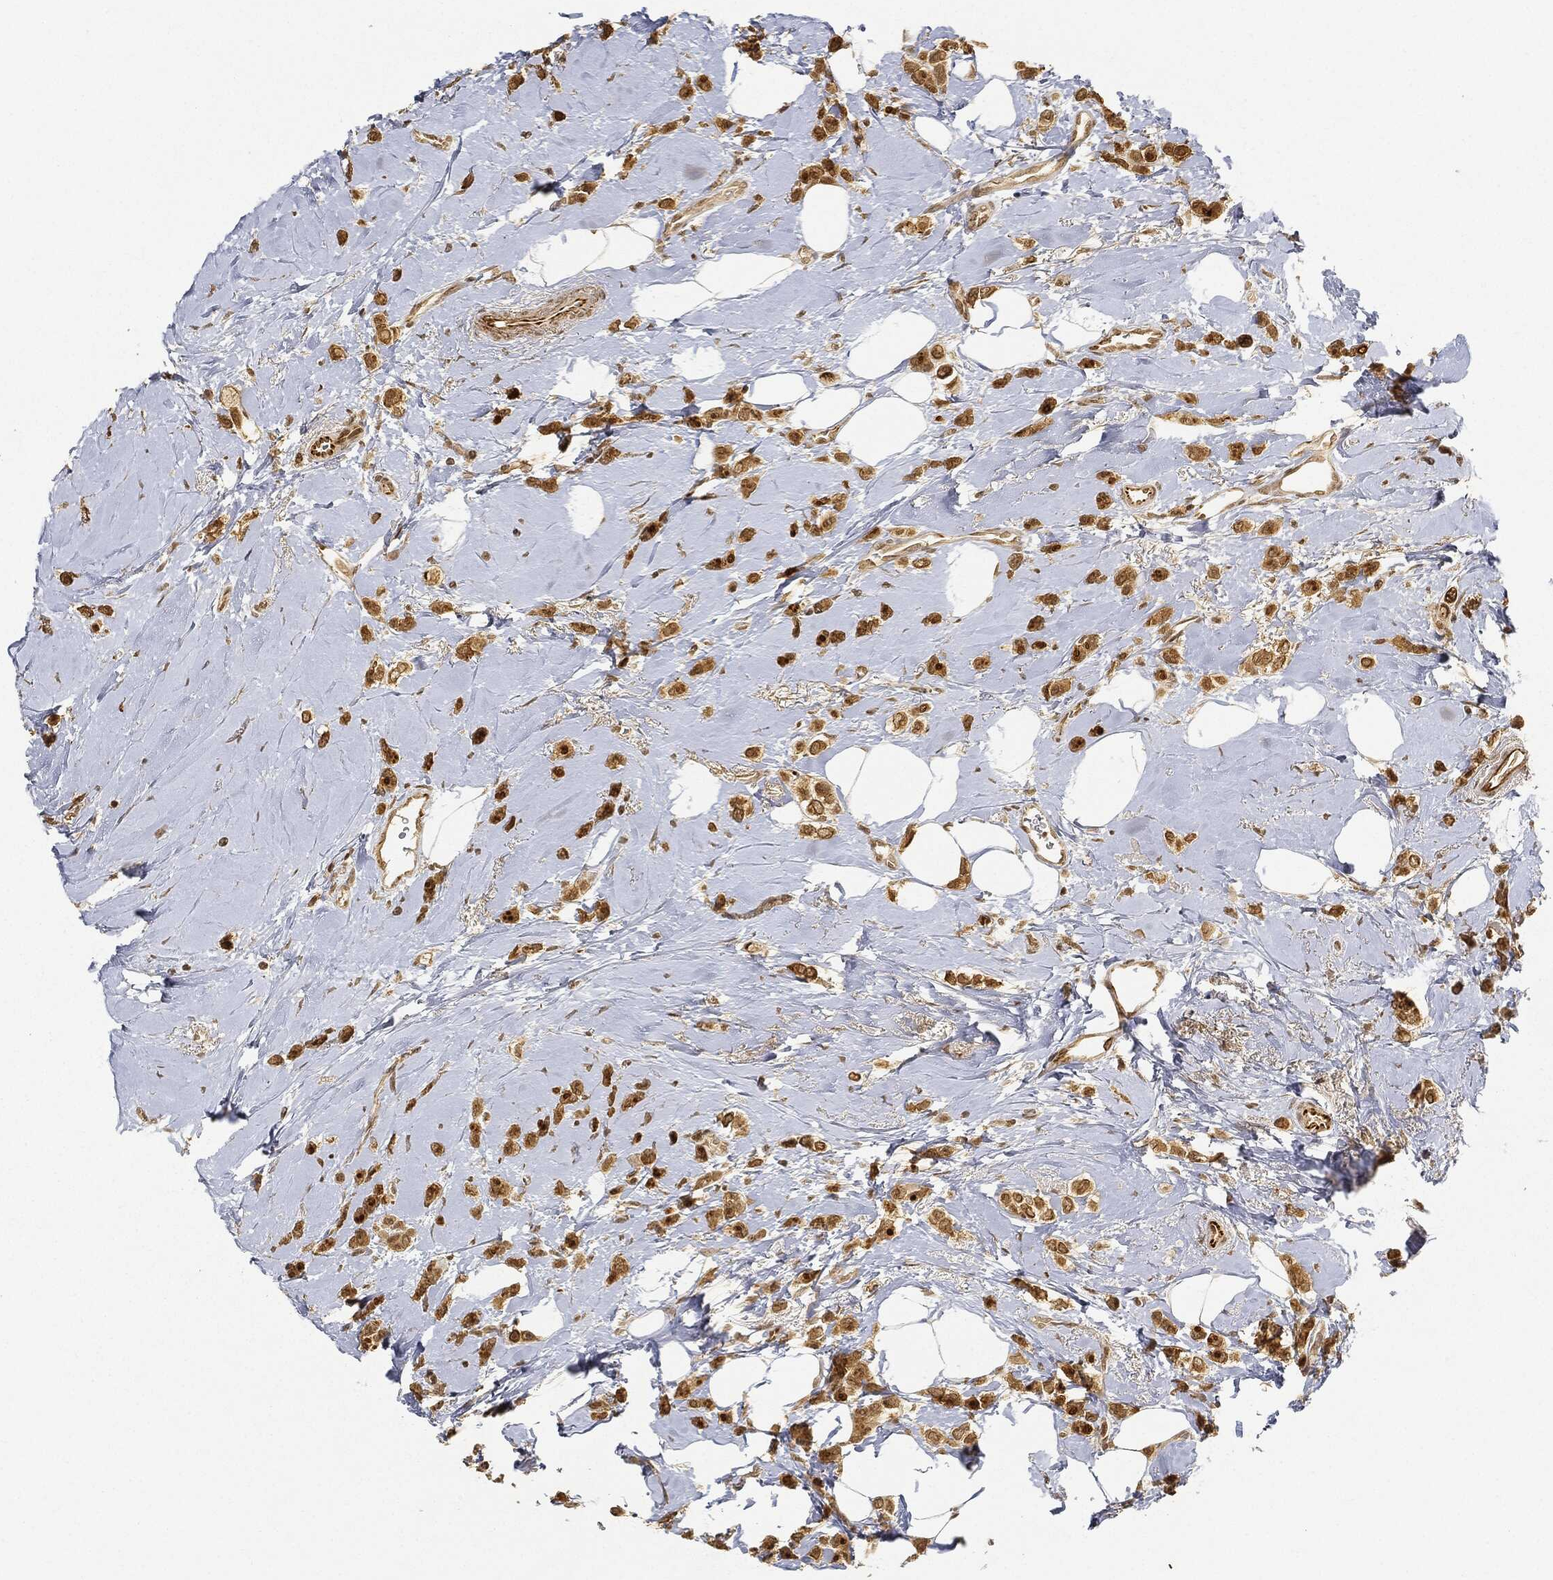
{"staining": {"intensity": "strong", "quantity": "25%-75%", "location": "cytoplasmic/membranous,nuclear"}, "tissue": "breast cancer", "cell_type": "Tumor cells", "image_type": "cancer", "snomed": [{"axis": "morphology", "description": "Lobular carcinoma"}, {"axis": "topography", "description": "Breast"}], "caption": "Tumor cells demonstrate strong cytoplasmic/membranous and nuclear staining in about 25%-75% of cells in lobular carcinoma (breast). Ihc stains the protein in brown and the nuclei are stained blue.", "gene": "CIB1", "patient": {"sex": "female", "age": 66}}